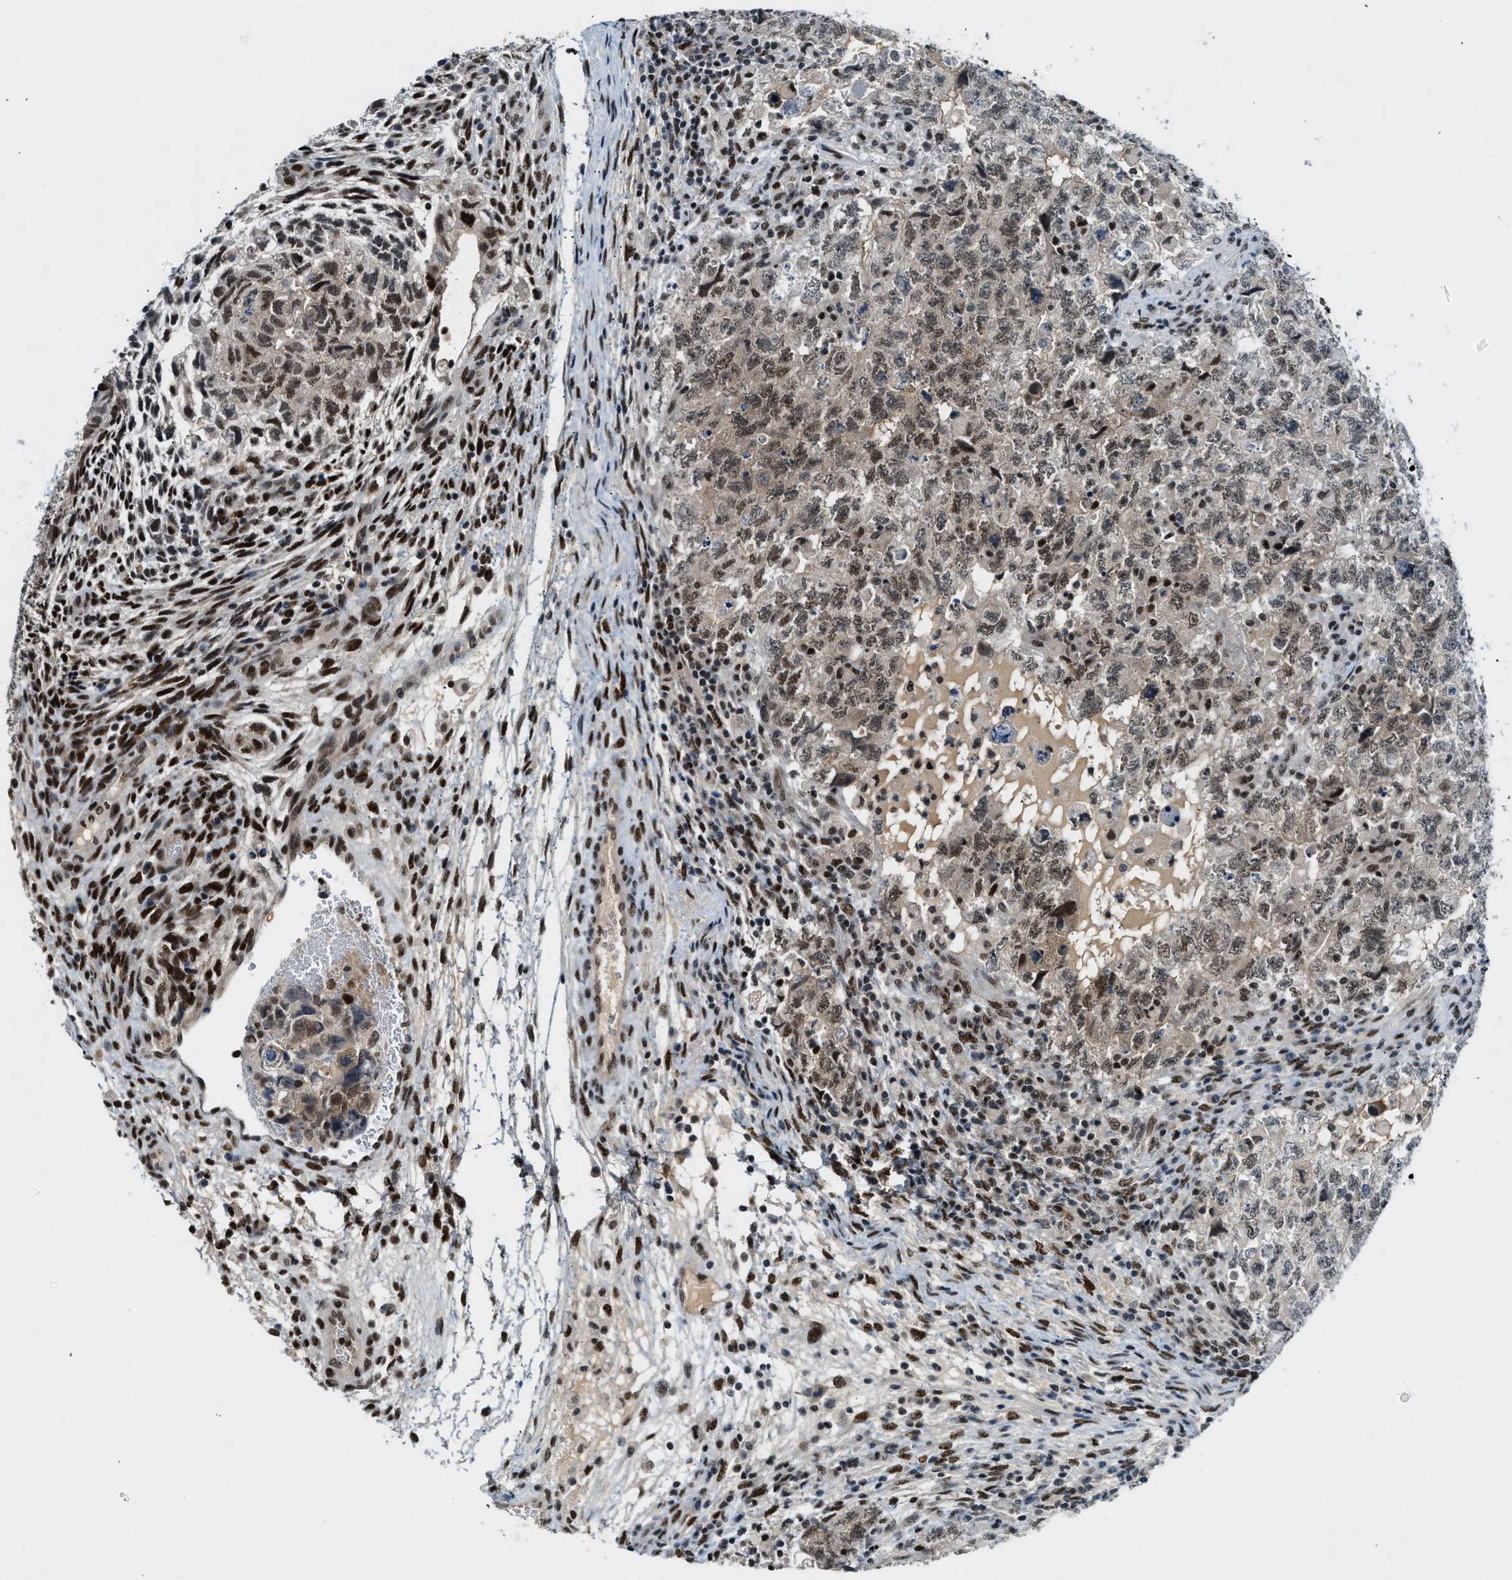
{"staining": {"intensity": "moderate", "quantity": "25%-75%", "location": "nuclear"}, "tissue": "testis cancer", "cell_type": "Tumor cells", "image_type": "cancer", "snomed": [{"axis": "morphology", "description": "Carcinoma, Embryonal, NOS"}, {"axis": "topography", "description": "Testis"}], "caption": "There is medium levels of moderate nuclear expression in tumor cells of testis cancer, as demonstrated by immunohistochemical staining (brown color).", "gene": "NCOA1", "patient": {"sex": "male", "age": 36}}